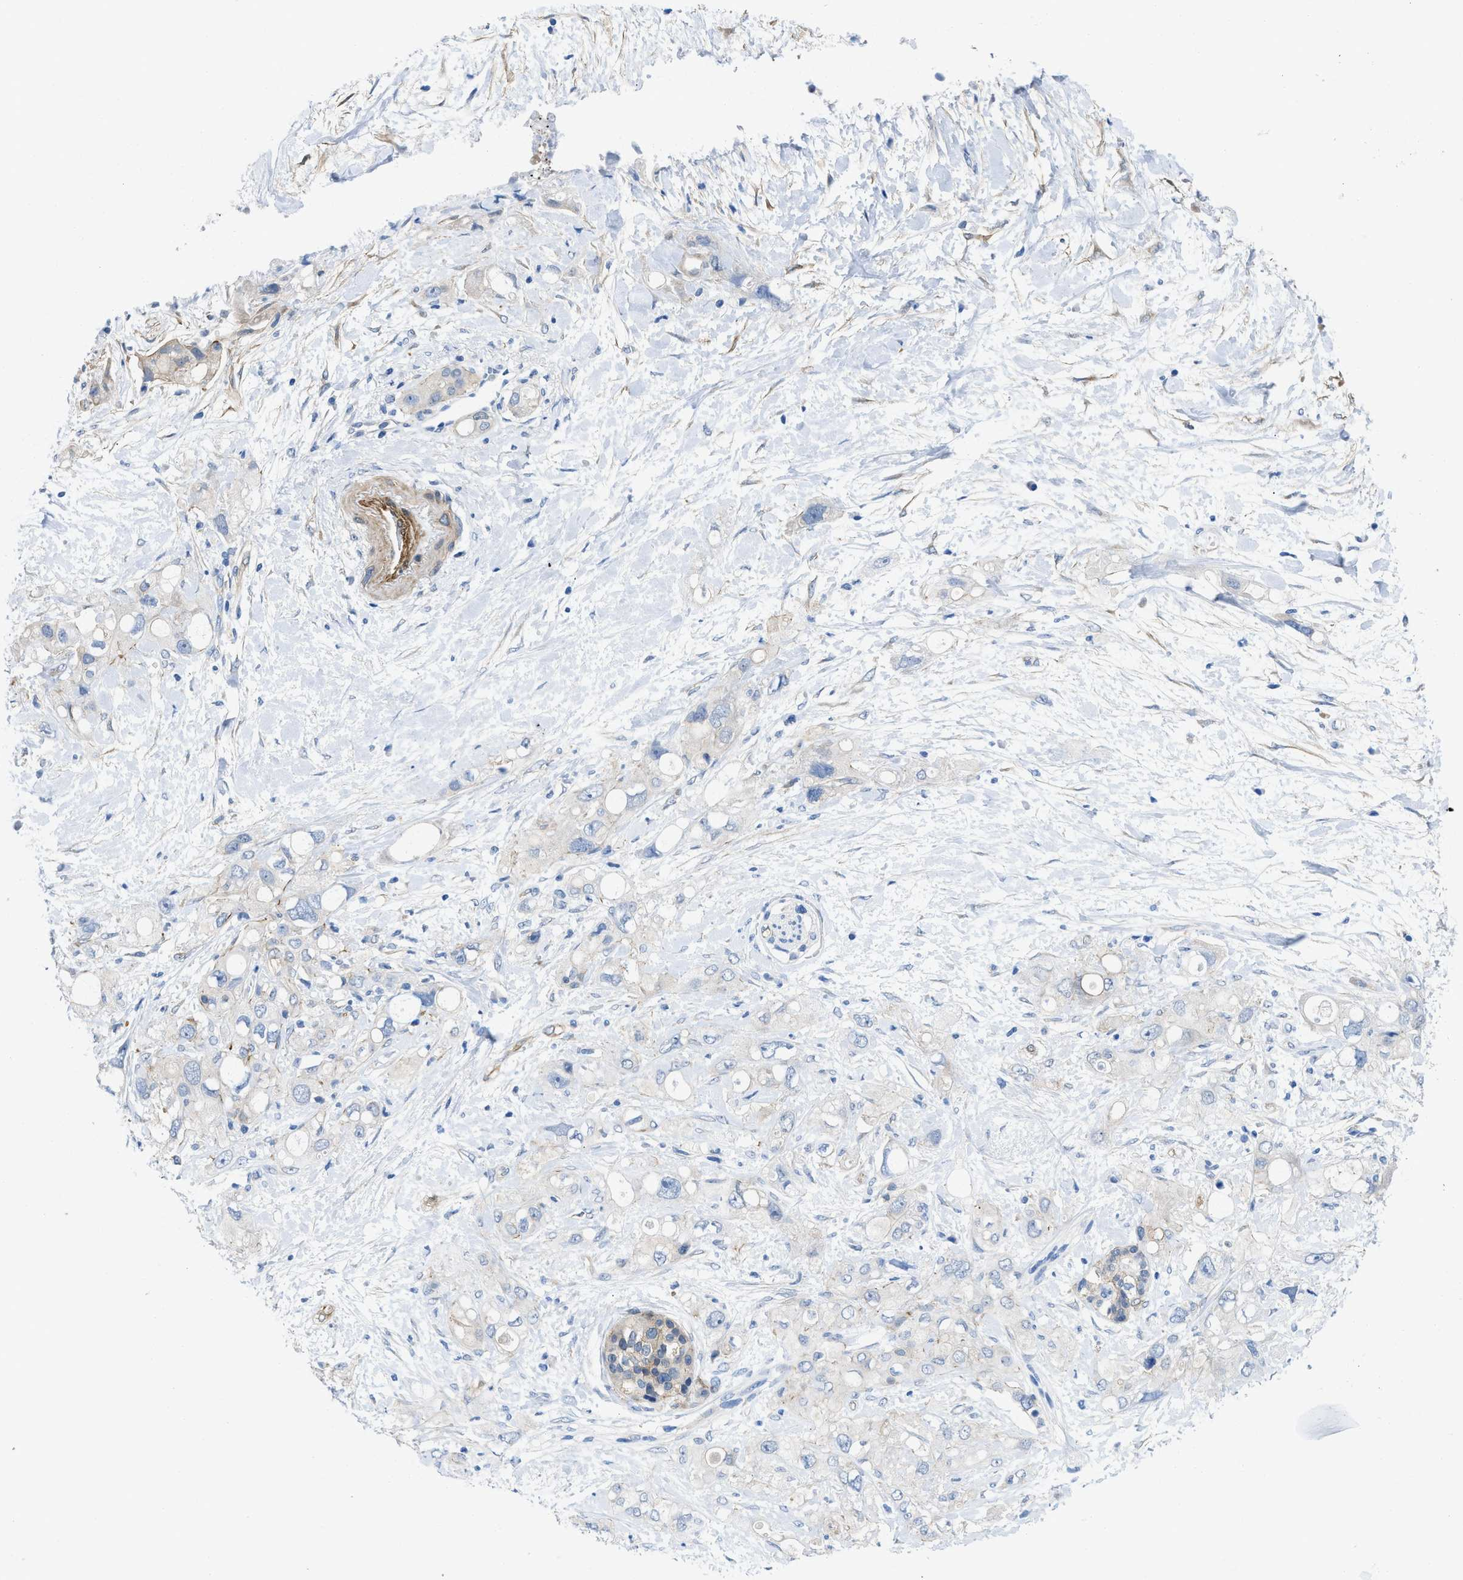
{"staining": {"intensity": "negative", "quantity": "none", "location": "none"}, "tissue": "pancreatic cancer", "cell_type": "Tumor cells", "image_type": "cancer", "snomed": [{"axis": "morphology", "description": "Adenocarcinoma, NOS"}, {"axis": "topography", "description": "Pancreas"}], "caption": "The immunohistochemistry histopathology image has no significant staining in tumor cells of pancreatic cancer (adenocarcinoma) tissue.", "gene": "PDLIM5", "patient": {"sex": "female", "age": 56}}